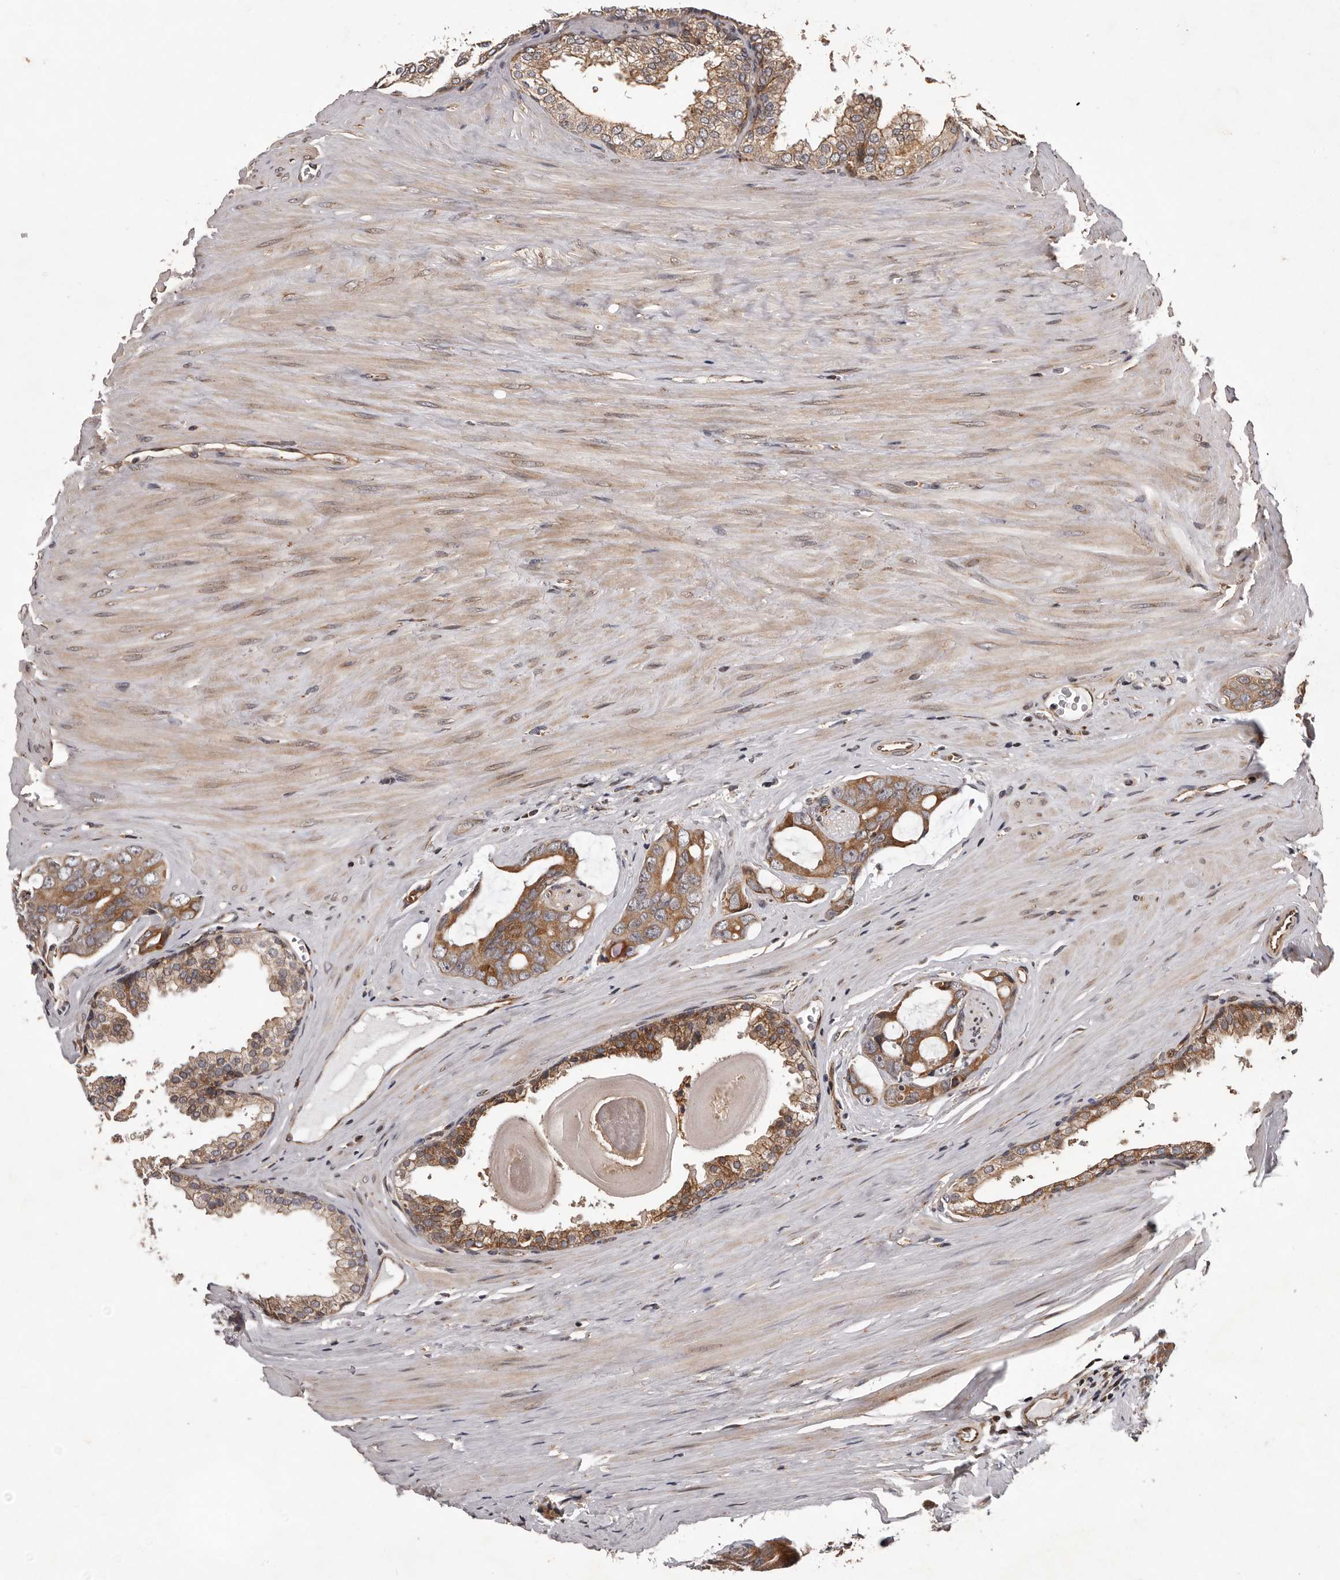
{"staining": {"intensity": "moderate", "quantity": ">75%", "location": "cytoplasmic/membranous"}, "tissue": "prostate cancer", "cell_type": "Tumor cells", "image_type": "cancer", "snomed": [{"axis": "morphology", "description": "Adenocarcinoma, Medium grade"}, {"axis": "topography", "description": "Prostate"}], "caption": "The image displays staining of prostate cancer (adenocarcinoma (medium-grade)), revealing moderate cytoplasmic/membranous protein expression (brown color) within tumor cells.", "gene": "GADD45B", "patient": {"sex": "male", "age": 53}}